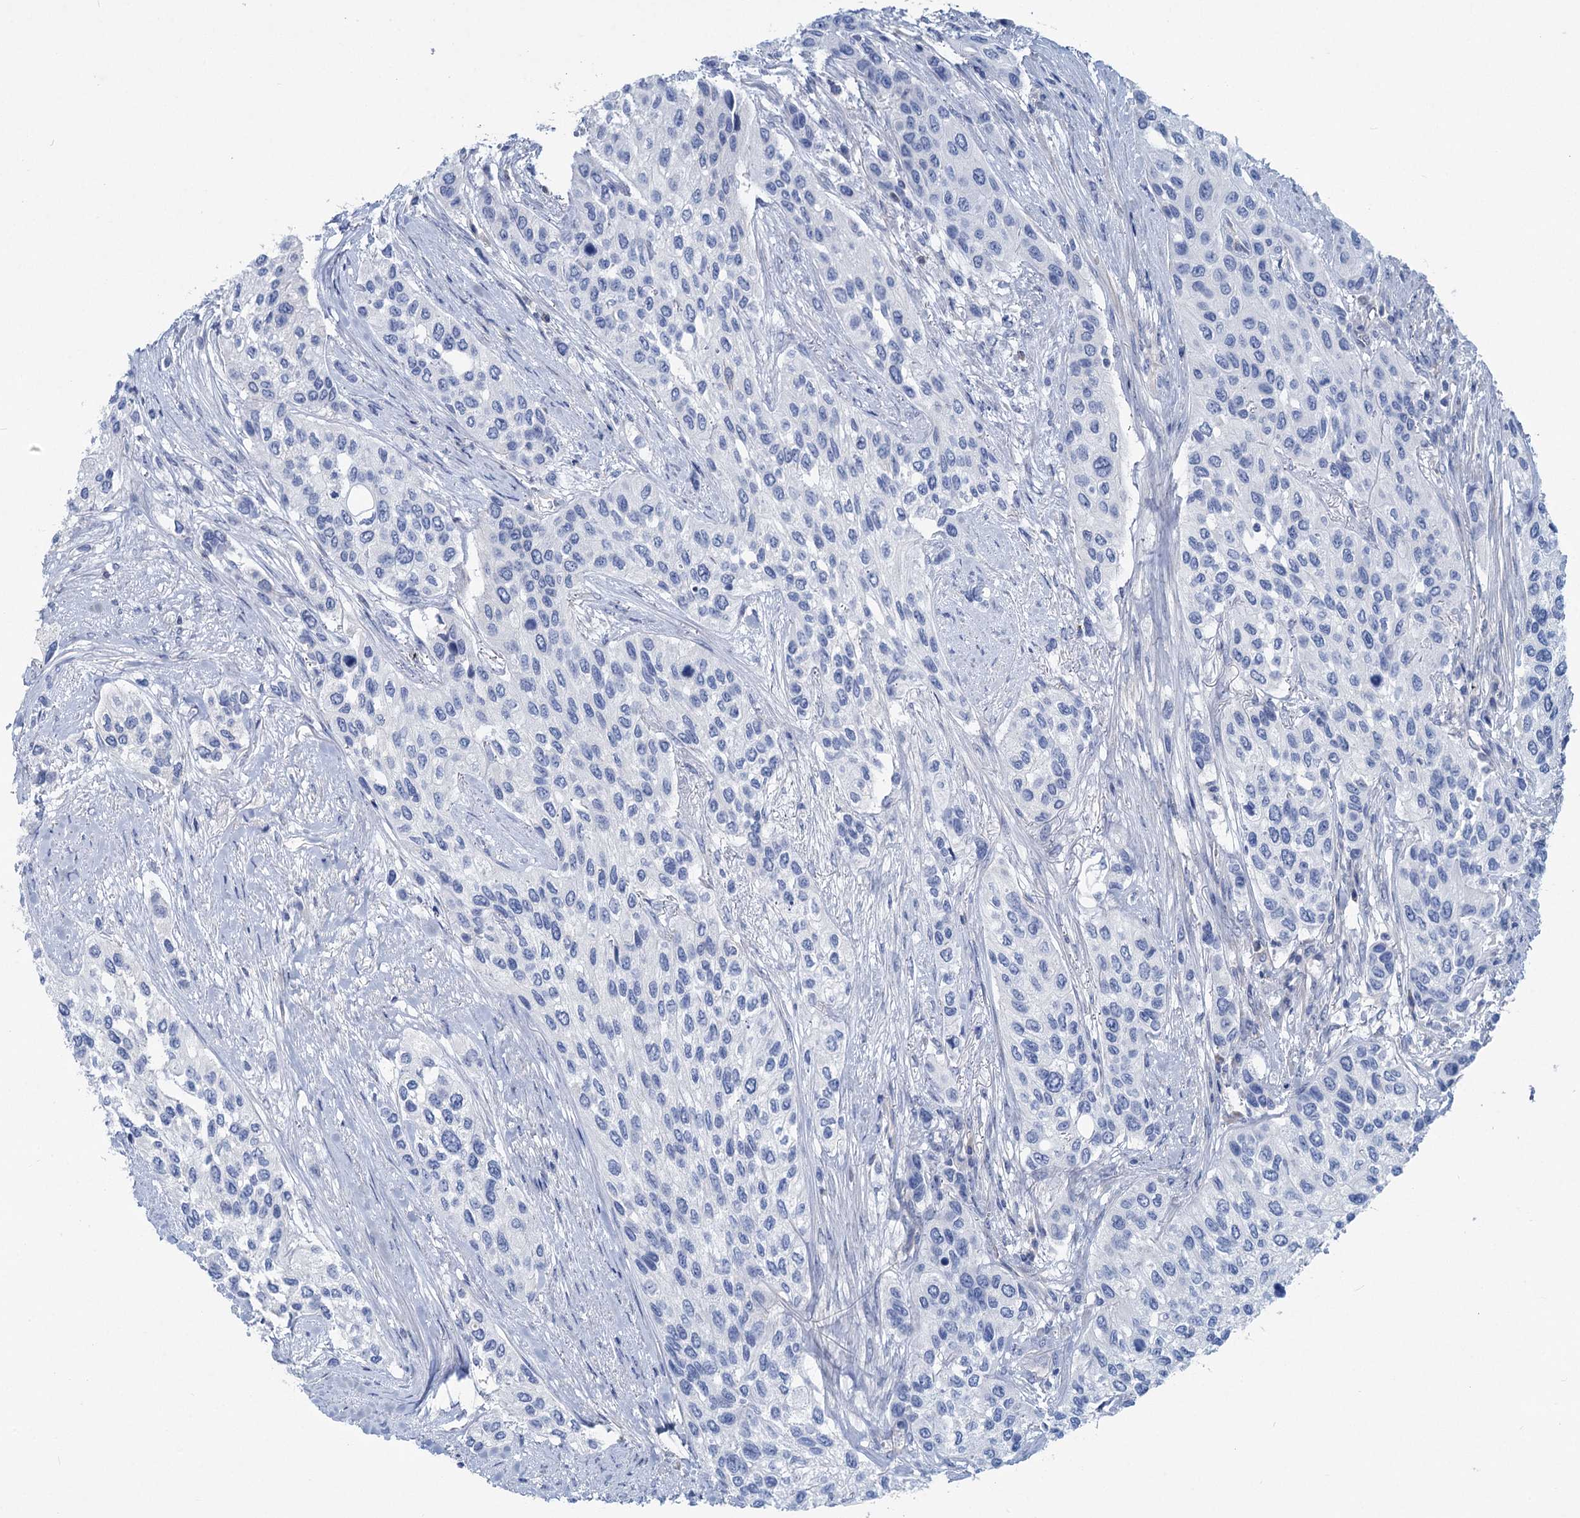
{"staining": {"intensity": "negative", "quantity": "none", "location": "none"}, "tissue": "urothelial cancer", "cell_type": "Tumor cells", "image_type": "cancer", "snomed": [{"axis": "morphology", "description": "Normal tissue, NOS"}, {"axis": "morphology", "description": "Urothelial carcinoma, High grade"}, {"axis": "topography", "description": "Vascular tissue"}, {"axis": "topography", "description": "Urinary bladder"}], "caption": "IHC of human urothelial cancer displays no expression in tumor cells. The staining was performed using DAB (3,3'-diaminobenzidine) to visualize the protein expression in brown, while the nuclei were stained in blue with hematoxylin (Magnification: 20x).", "gene": "CHDH", "patient": {"sex": "female", "age": 56}}